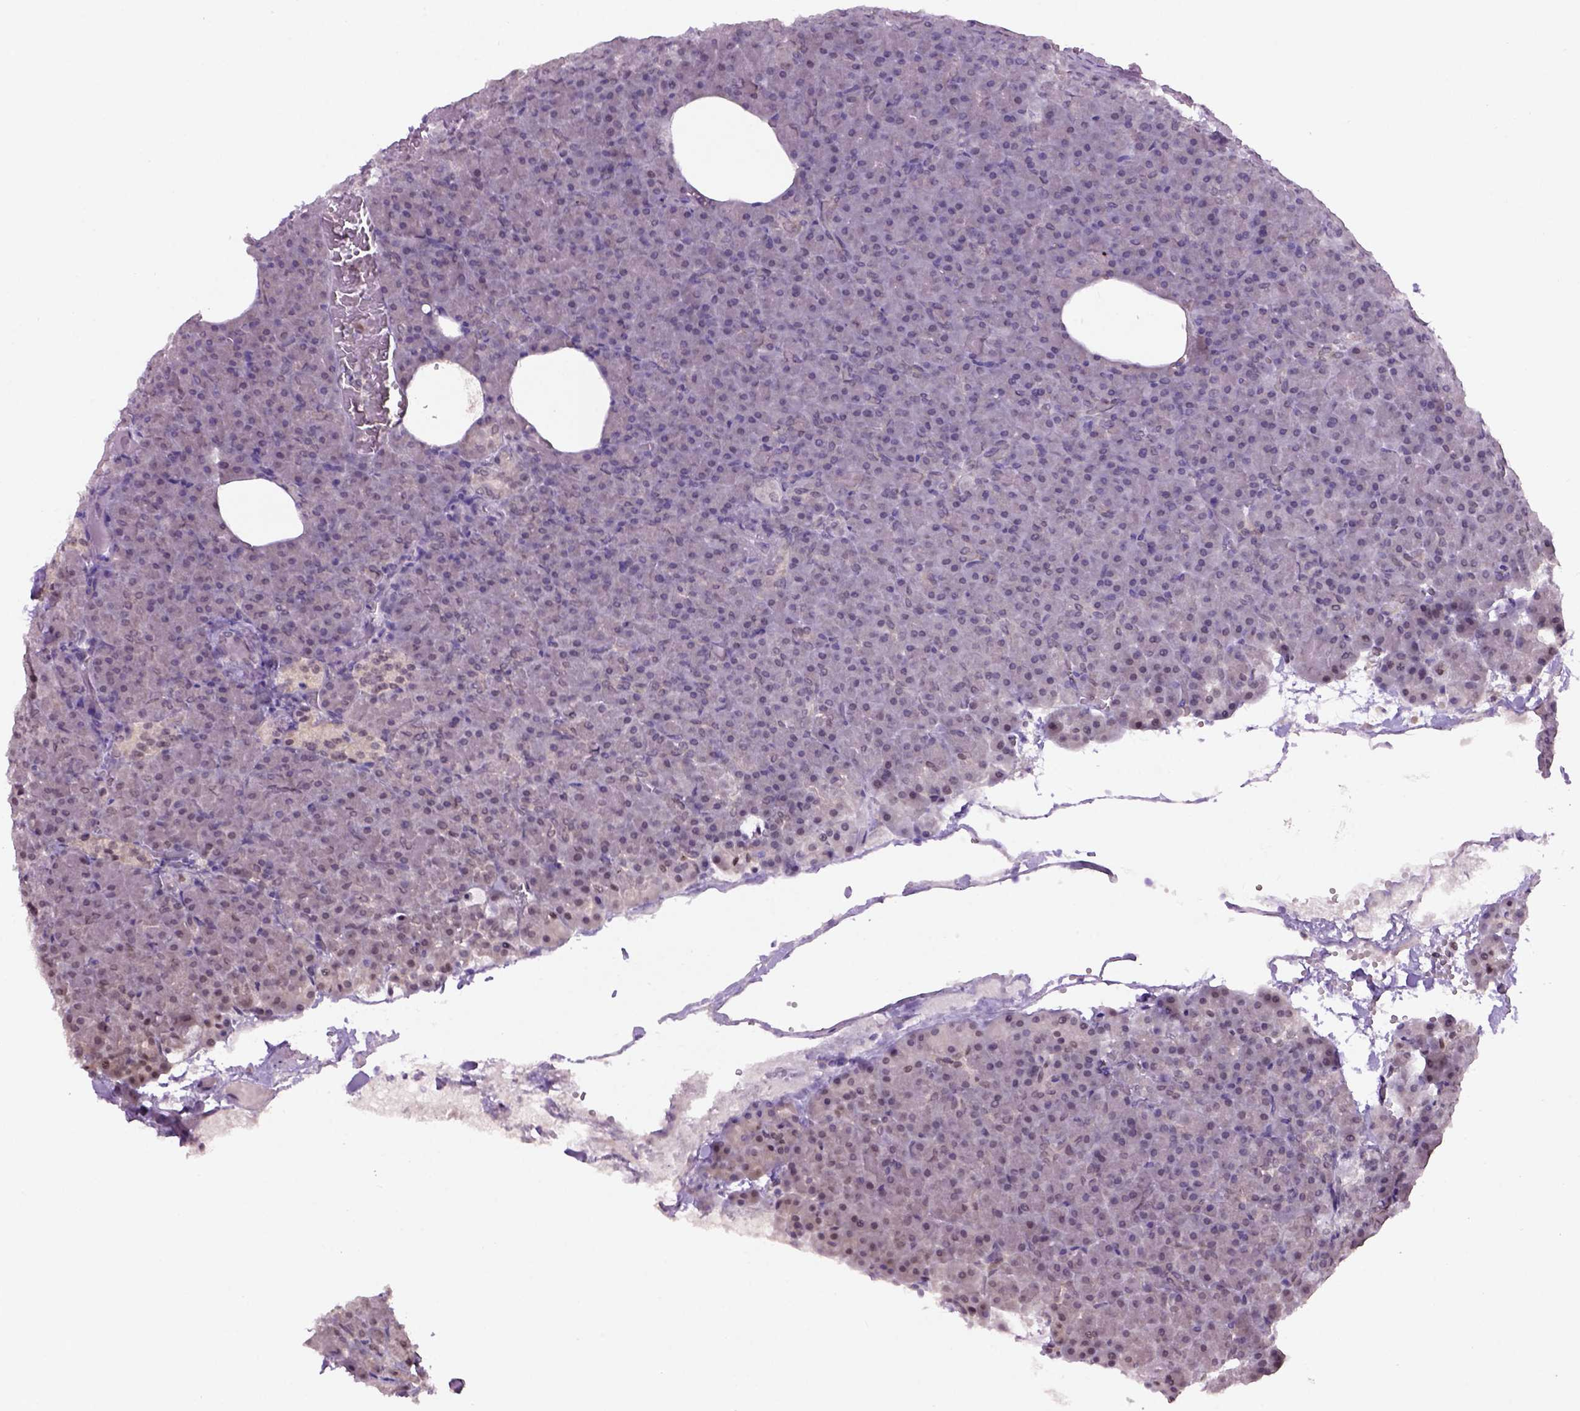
{"staining": {"intensity": "negative", "quantity": "none", "location": "none"}, "tissue": "pancreas", "cell_type": "Exocrine glandular cells", "image_type": "normal", "snomed": [{"axis": "morphology", "description": "Normal tissue, NOS"}, {"axis": "topography", "description": "Pancreas"}], "caption": "A photomicrograph of human pancreas is negative for staining in exocrine glandular cells. (DAB IHC with hematoxylin counter stain).", "gene": "RAB43", "patient": {"sex": "female", "age": 74}}